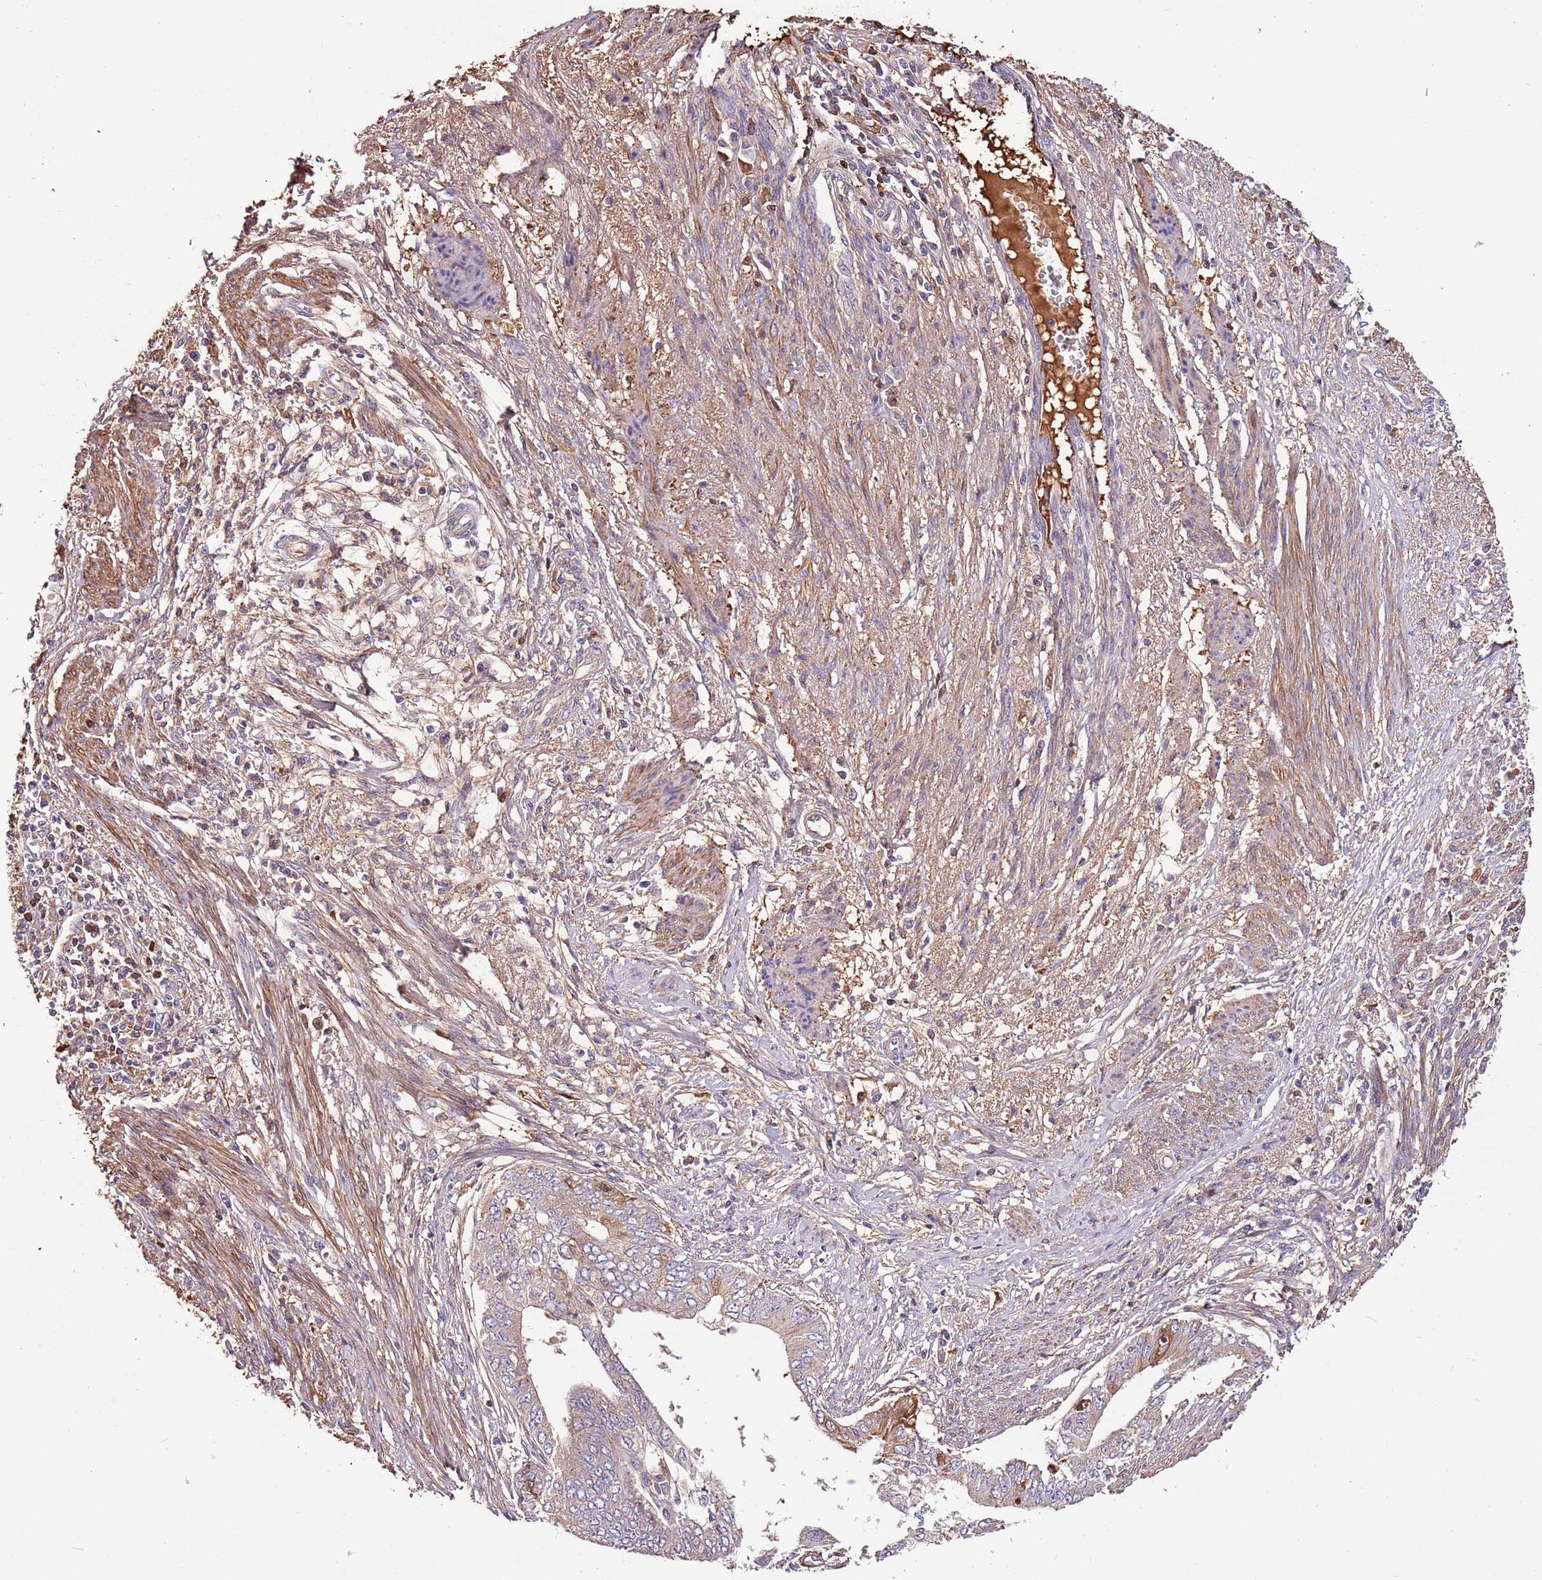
{"staining": {"intensity": "weak", "quantity": "<25%", "location": "cytoplasmic/membranous"}, "tissue": "endometrial cancer", "cell_type": "Tumor cells", "image_type": "cancer", "snomed": [{"axis": "morphology", "description": "Adenocarcinoma, NOS"}, {"axis": "topography", "description": "Endometrium"}], "caption": "Histopathology image shows no significant protein staining in tumor cells of endometrial cancer (adenocarcinoma).", "gene": "DENR", "patient": {"sex": "female", "age": 68}}